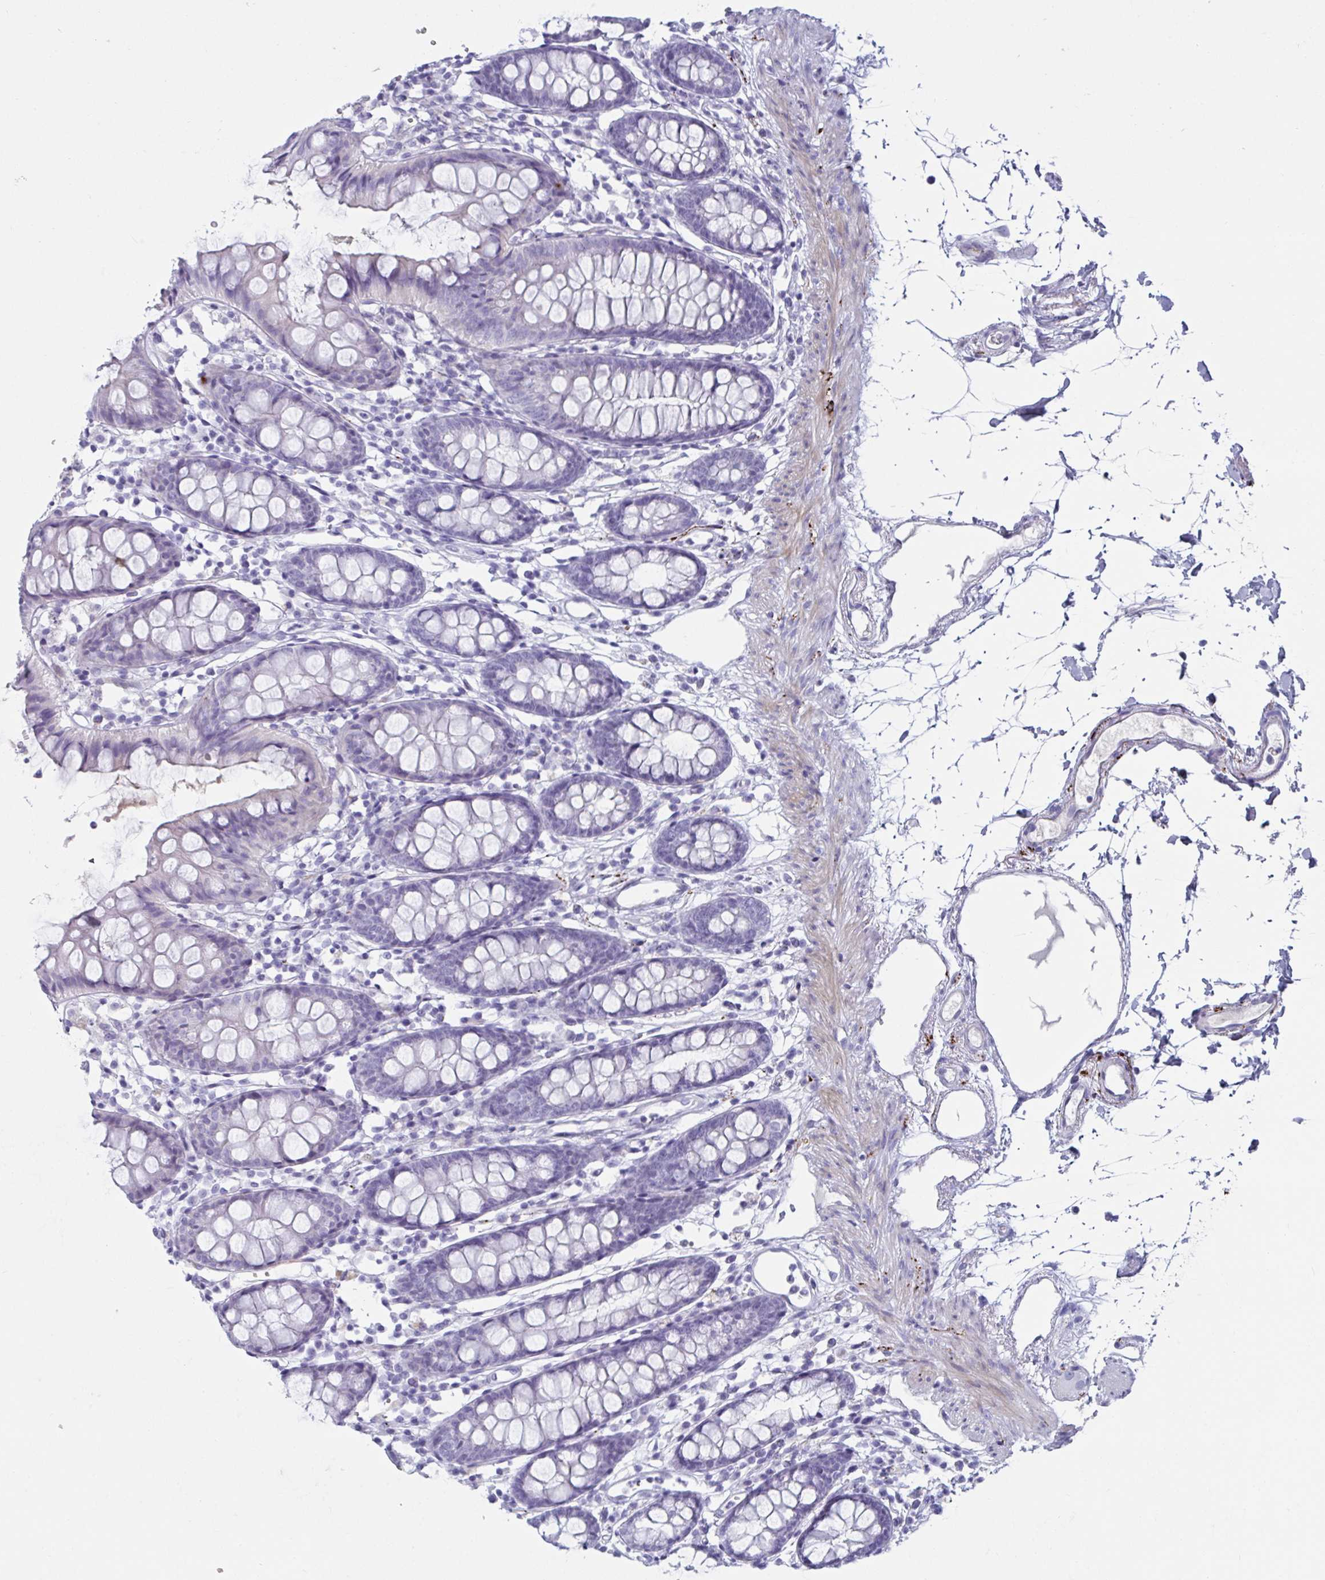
{"staining": {"intensity": "negative", "quantity": "none", "location": "none"}, "tissue": "colon", "cell_type": "Endothelial cells", "image_type": "normal", "snomed": [{"axis": "morphology", "description": "Normal tissue, NOS"}, {"axis": "topography", "description": "Colon"}], "caption": "Endothelial cells show no significant protein positivity in normal colon. (Stains: DAB (3,3'-diaminobenzidine) immunohistochemistry (IHC) with hematoxylin counter stain, Microscopy: brightfield microscopy at high magnification).", "gene": "NPY", "patient": {"sex": "female", "age": 84}}